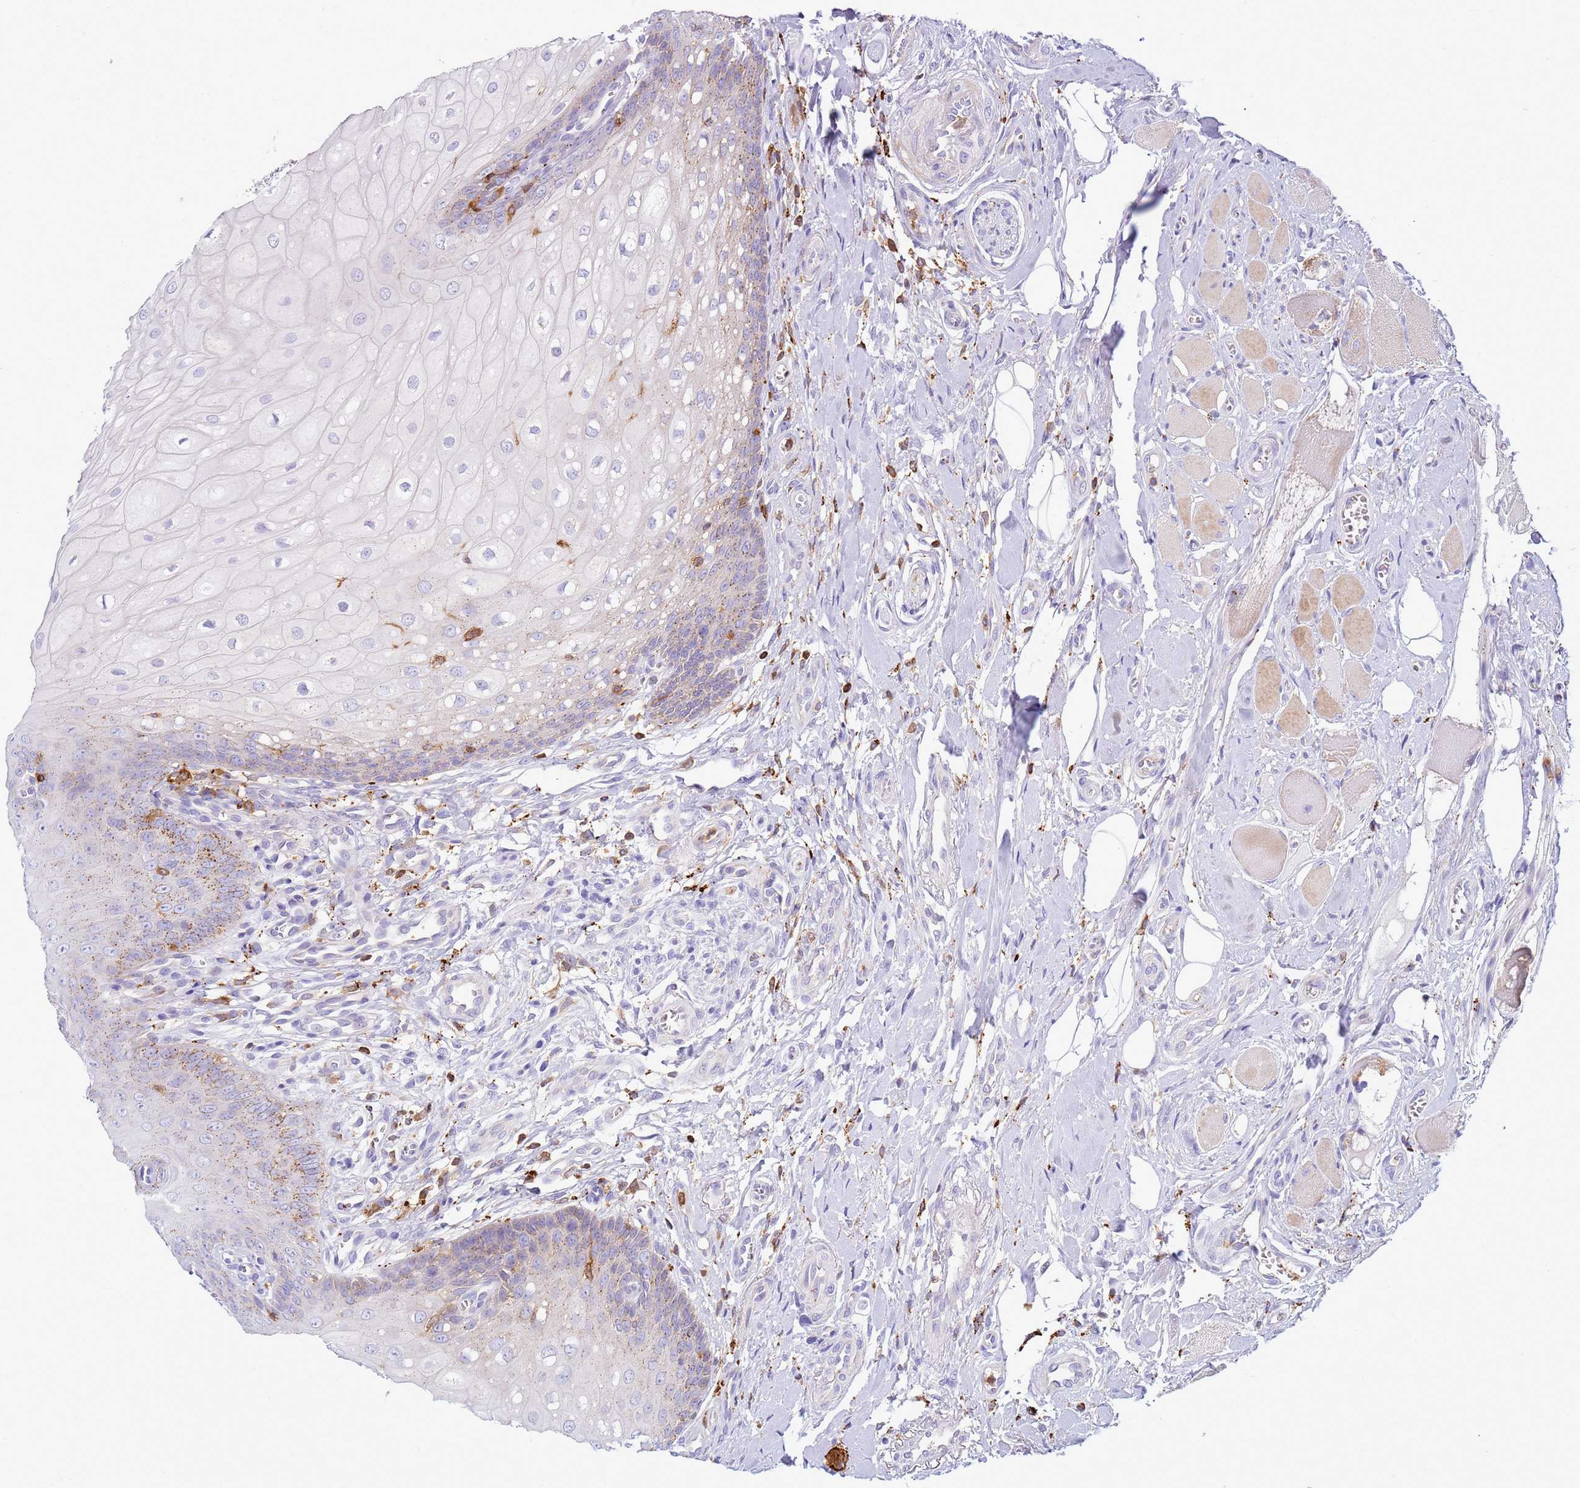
{"staining": {"intensity": "moderate", "quantity": "<25%", "location": "cytoplasmic/membranous"}, "tissue": "oral mucosa", "cell_type": "Squamous epithelial cells", "image_type": "normal", "snomed": [{"axis": "morphology", "description": "Normal tissue, NOS"}, {"axis": "morphology", "description": "Squamous cell carcinoma, NOS"}, {"axis": "topography", "description": "Oral tissue"}, {"axis": "topography", "description": "Tounge, NOS"}, {"axis": "topography", "description": "Head-Neck"}], "caption": "This is a photomicrograph of immunohistochemistry (IHC) staining of normal oral mucosa, which shows moderate expression in the cytoplasmic/membranous of squamous epithelial cells.", "gene": "TTPAL", "patient": {"sex": "male", "age": 79}}